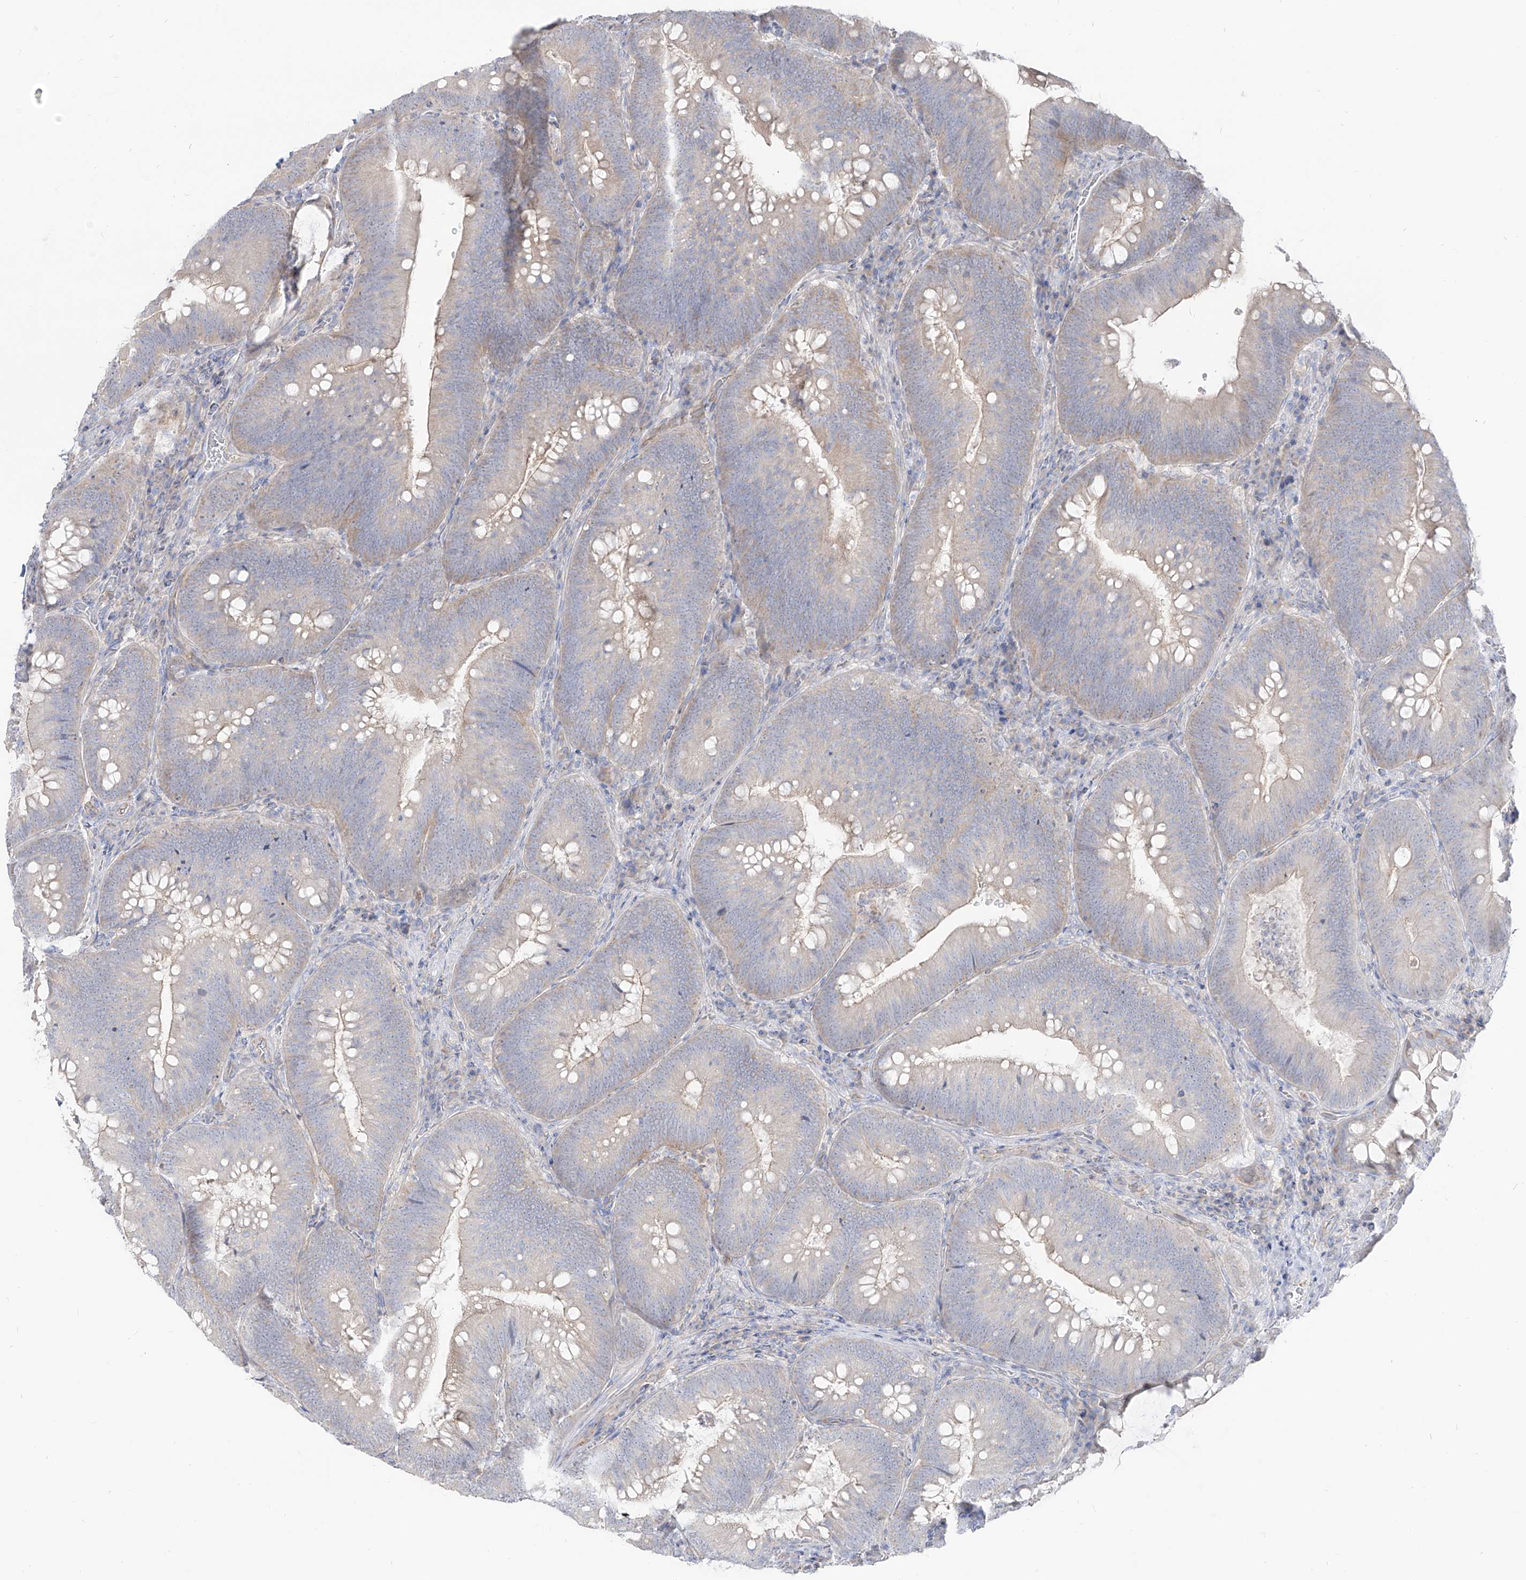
{"staining": {"intensity": "negative", "quantity": "none", "location": "none"}, "tissue": "colorectal cancer", "cell_type": "Tumor cells", "image_type": "cancer", "snomed": [{"axis": "morphology", "description": "Normal tissue, NOS"}, {"axis": "topography", "description": "Colon"}], "caption": "There is no significant staining in tumor cells of colorectal cancer.", "gene": "RBFOX3", "patient": {"sex": "female", "age": 82}}